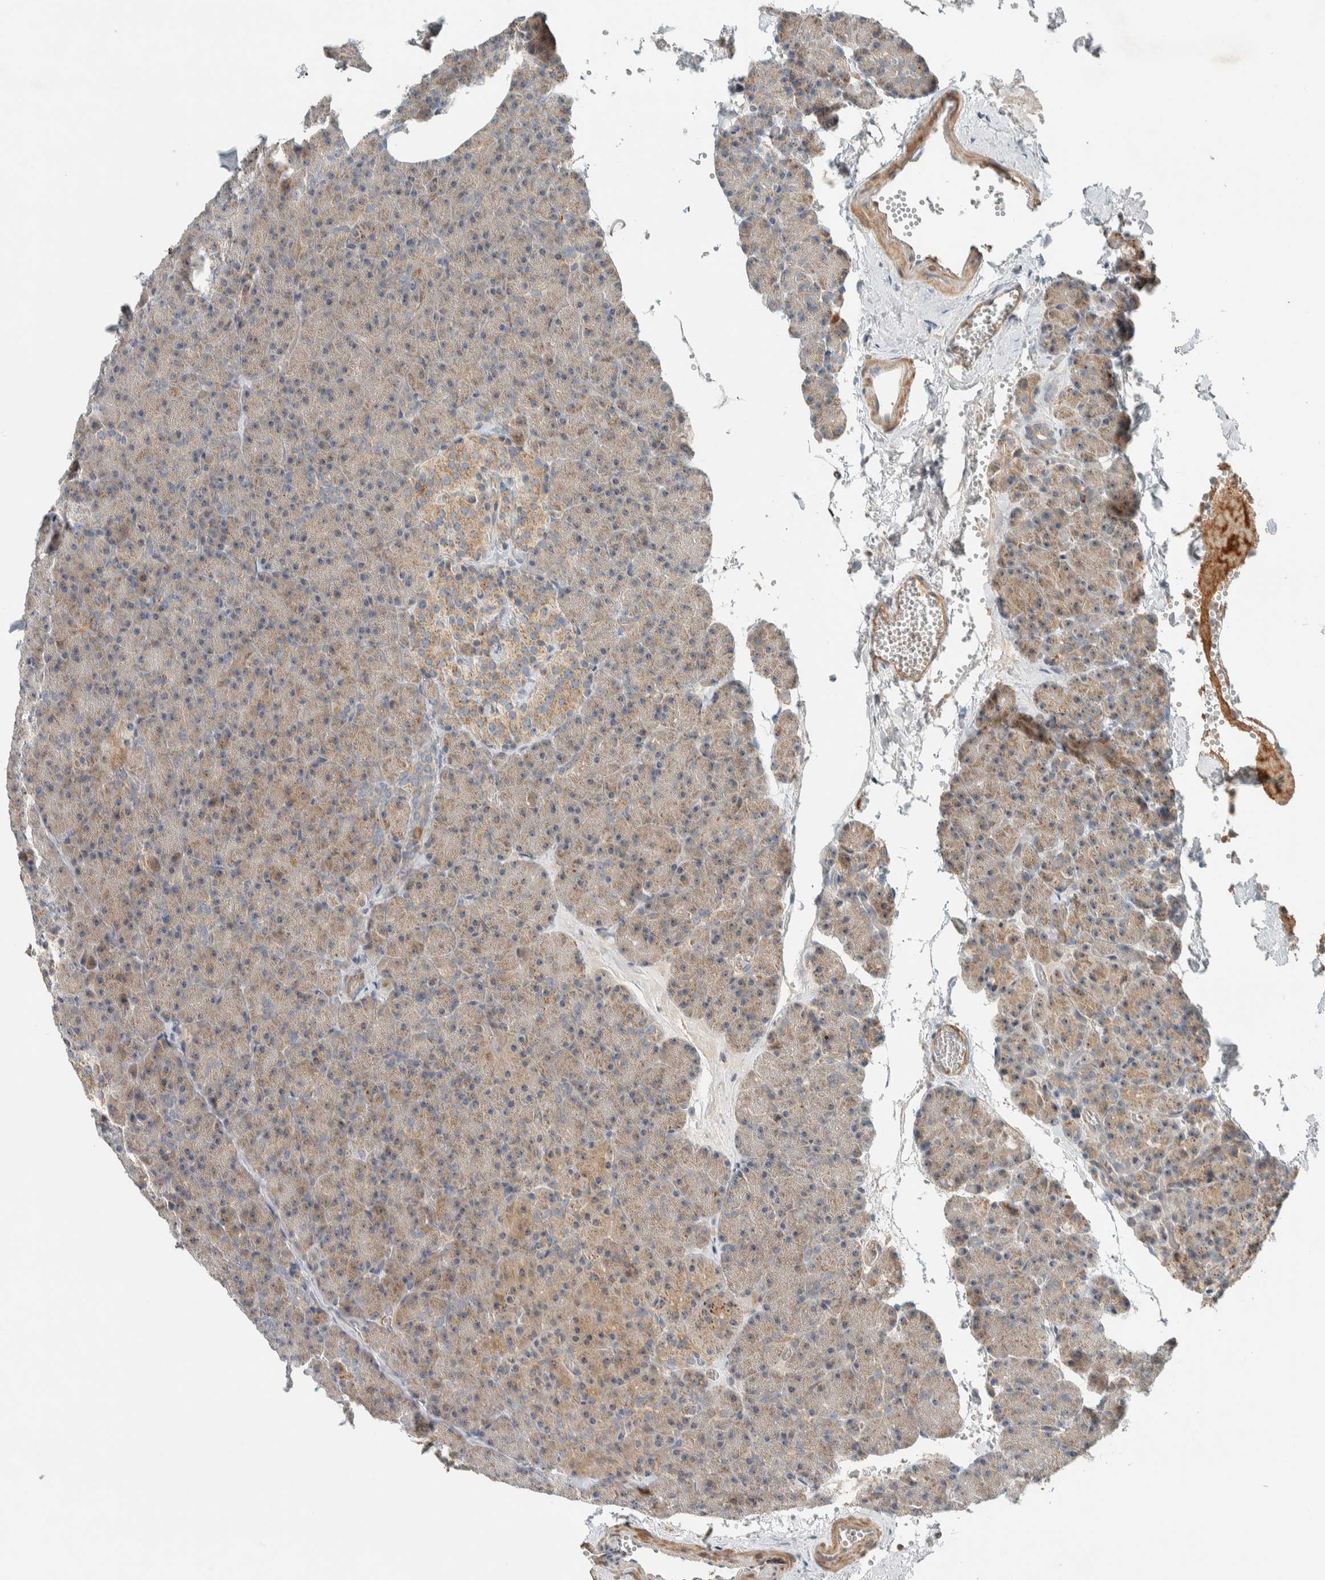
{"staining": {"intensity": "weak", "quantity": ">75%", "location": "cytoplasmic/membranous"}, "tissue": "pancreas", "cell_type": "Exocrine glandular cells", "image_type": "normal", "snomed": [{"axis": "morphology", "description": "Normal tissue, NOS"}, {"axis": "morphology", "description": "Carcinoid, malignant, NOS"}, {"axis": "topography", "description": "Pancreas"}], "caption": "Brown immunohistochemical staining in normal pancreas reveals weak cytoplasmic/membranous expression in approximately >75% of exocrine glandular cells. (brown staining indicates protein expression, while blue staining denotes nuclei).", "gene": "SLFN12L", "patient": {"sex": "female", "age": 35}}